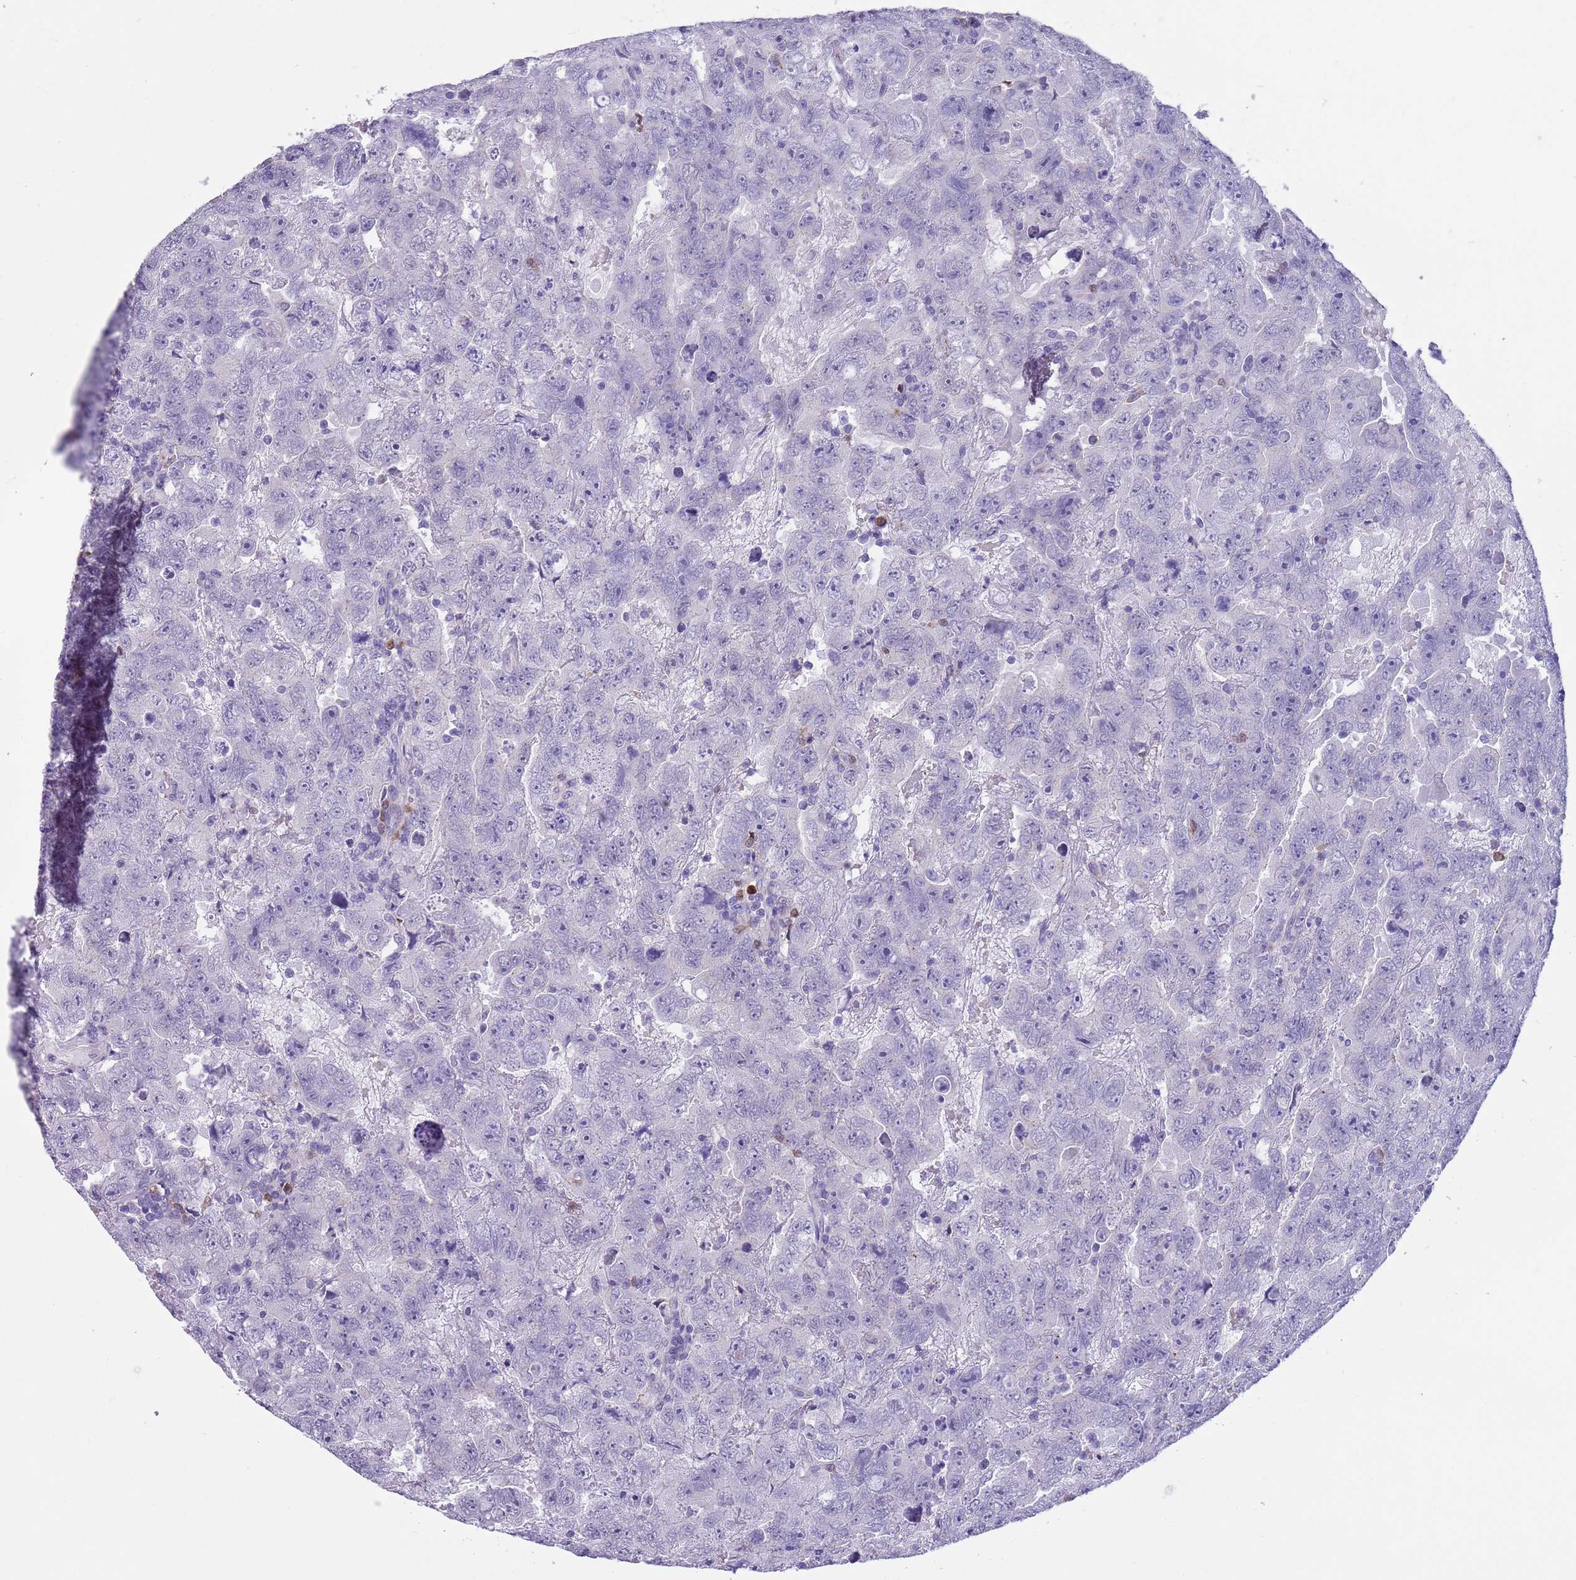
{"staining": {"intensity": "negative", "quantity": "none", "location": "none"}, "tissue": "testis cancer", "cell_type": "Tumor cells", "image_type": "cancer", "snomed": [{"axis": "morphology", "description": "Carcinoma, Embryonal, NOS"}, {"axis": "topography", "description": "Testis"}], "caption": "This histopathology image is of testis cancer stained with immunohistochemistry to label a protein in brown with the nuclei are counter-stained blue. There is no expression in tumor cells.", "gene": "PFKFB2", "patient": {"sex": "male", "age": 45}}